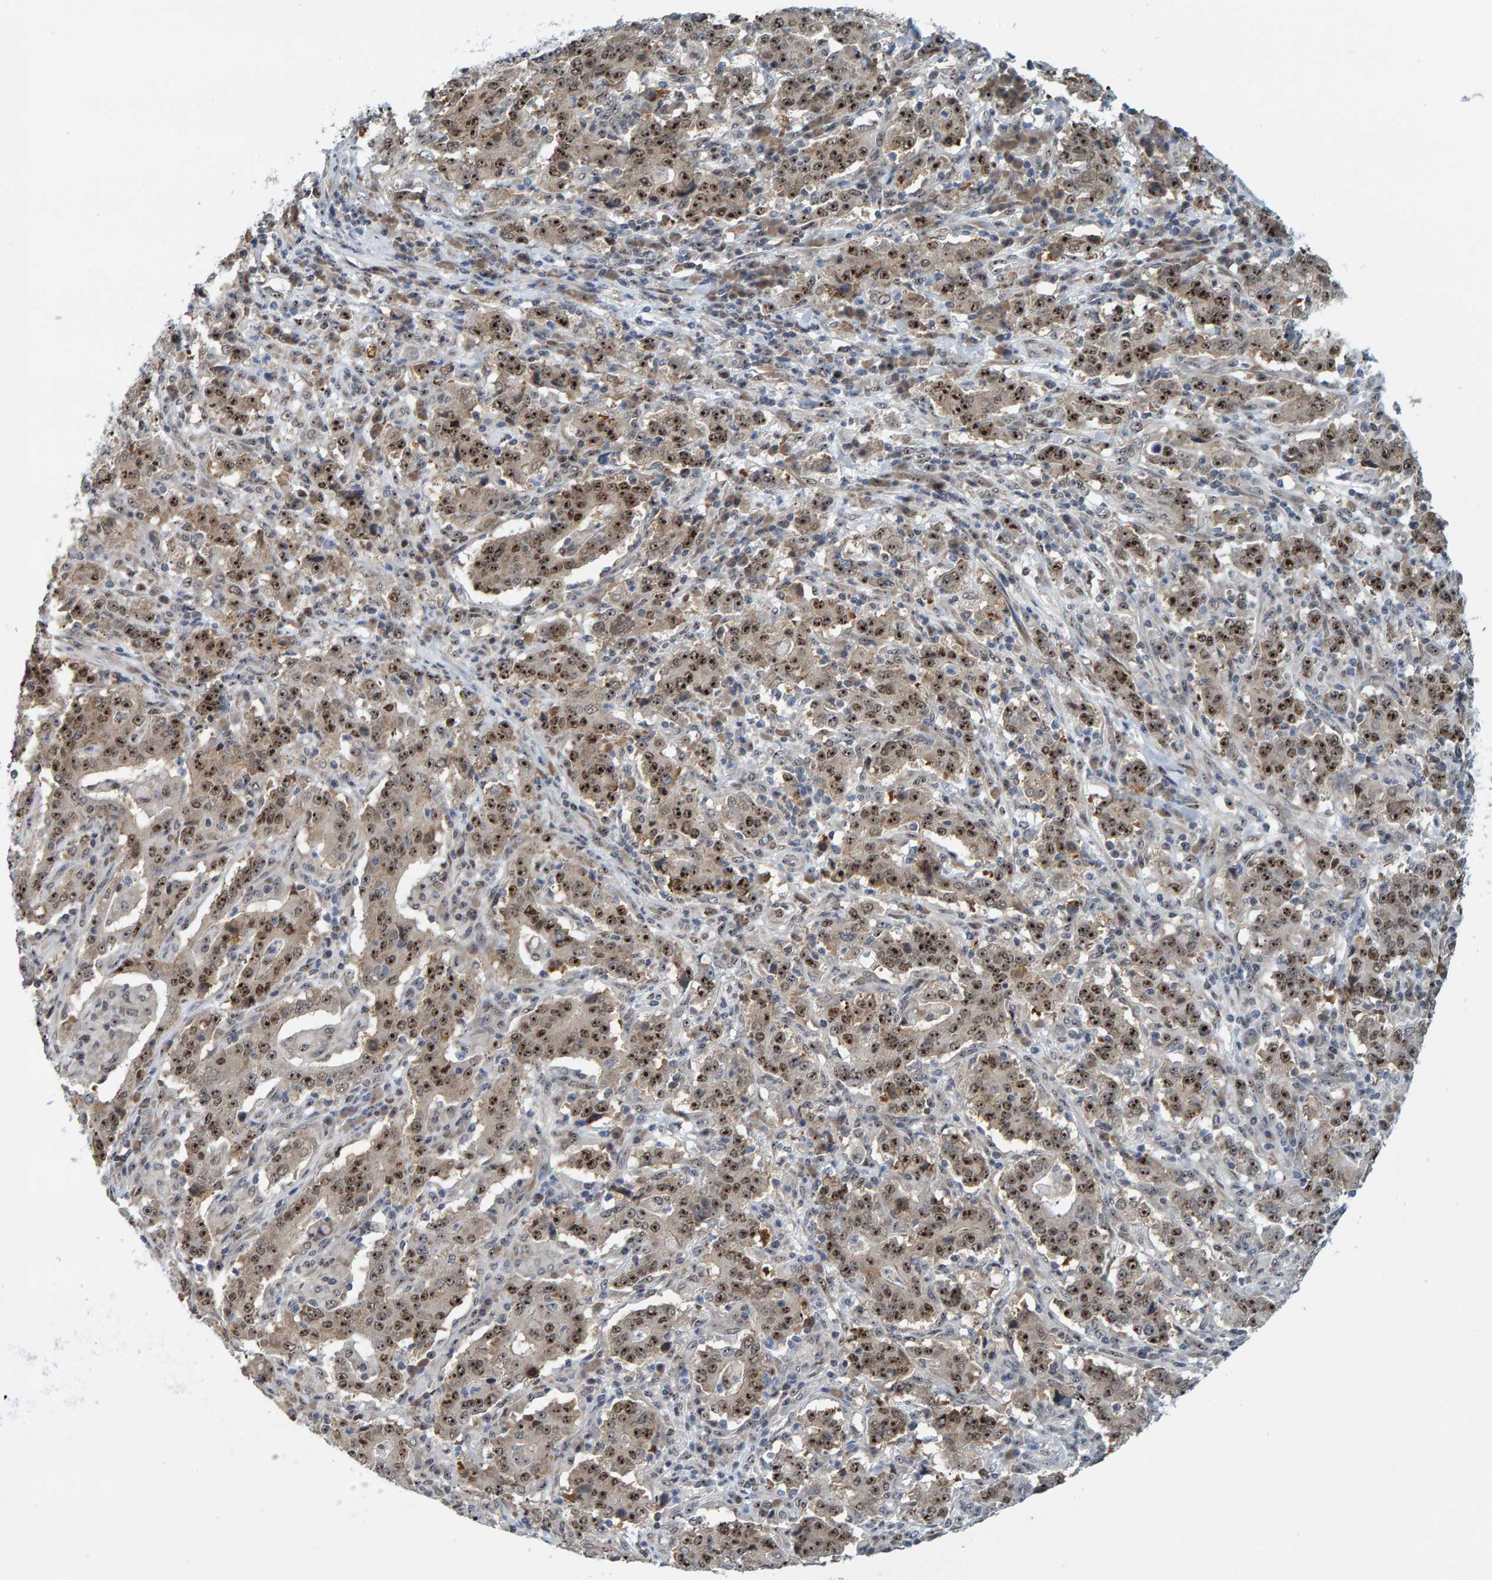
{"staining": {"intensity": "moderate", "quantity": ">75%", "location": "nuclear"}, "tissue": "stomach cancer", "cell_type": "Tumor cells", "image_type": "cancer", "snomed": [{"axis": "morphology", "description": "Normal tissue, NOS"}, {"axis": "morphology", "description": "Adenocarcinoma, NOS"}, {"axis": "topography", "description": "Stomach, upper"}, {"axis": "topography", "description": "Stomach"}], "caption": "Protein expression analysis of stomach adenocarcinoma exhibits moderate nuclear expression in about >75% of tumor cells.", "gene": "POLR1E", "patient": {"sex": "male", "age": 59}}